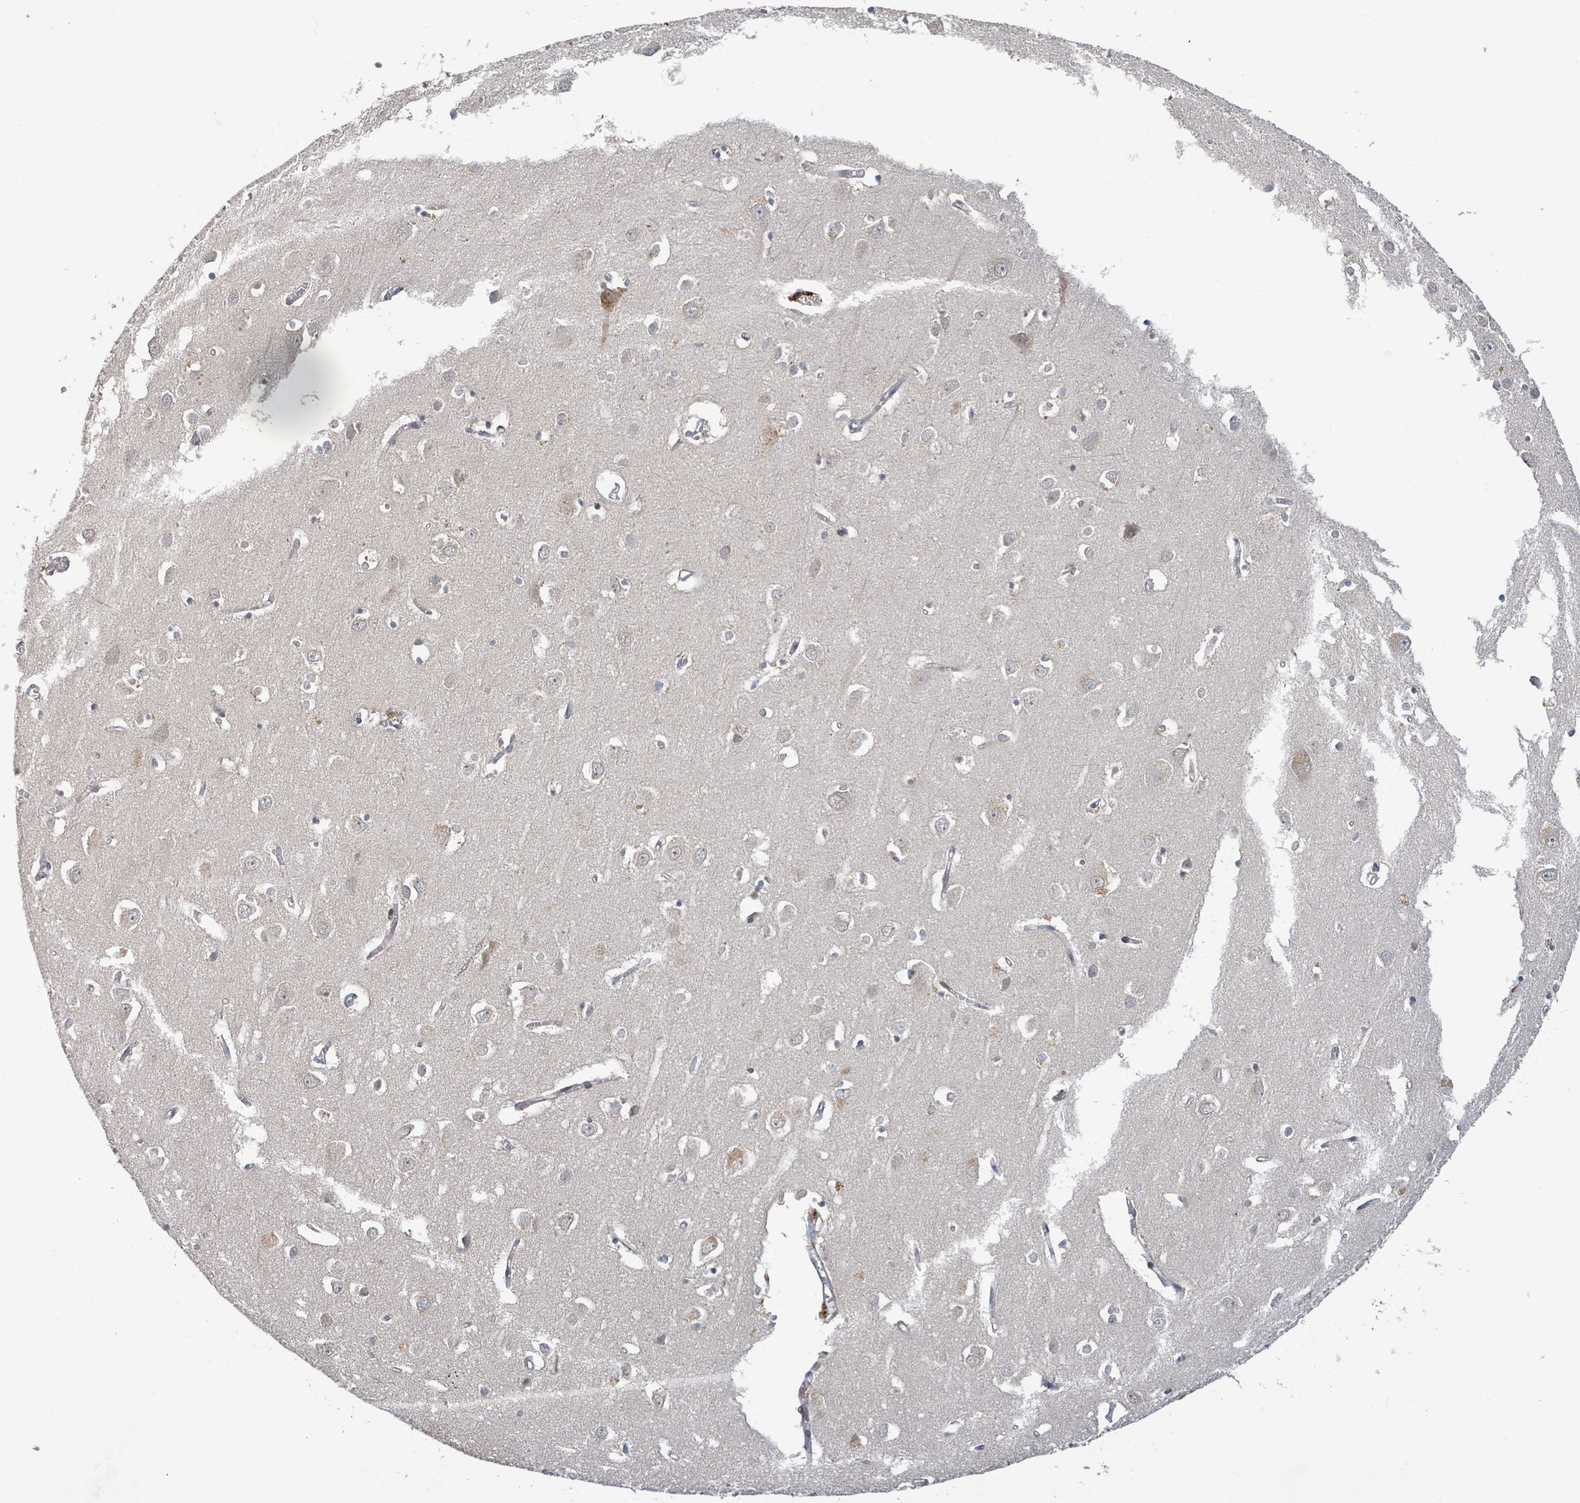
{"staining": {"intensity": "weak", "quantity": "25%-75%", "location": "cytoplasmic/membranous"}, "tissue": "cerebral cortex", "cell_type": "Endothelial cells", "image_type": "normal", "snomed": [{"axis": "morphology", "description": "Normal tissue, NOS"}, {"axis": "topography", "description": "Cerebral cortex"}], "caption": "Immunohistochemical staining of unremarkable cerebral cortex exhibits low levels of weak cytoplasmic/membranous staining in about 25%-75% of endothelial cells.", "gene": "ITGA11", "patient": {"sex": "male", "age": 70}}